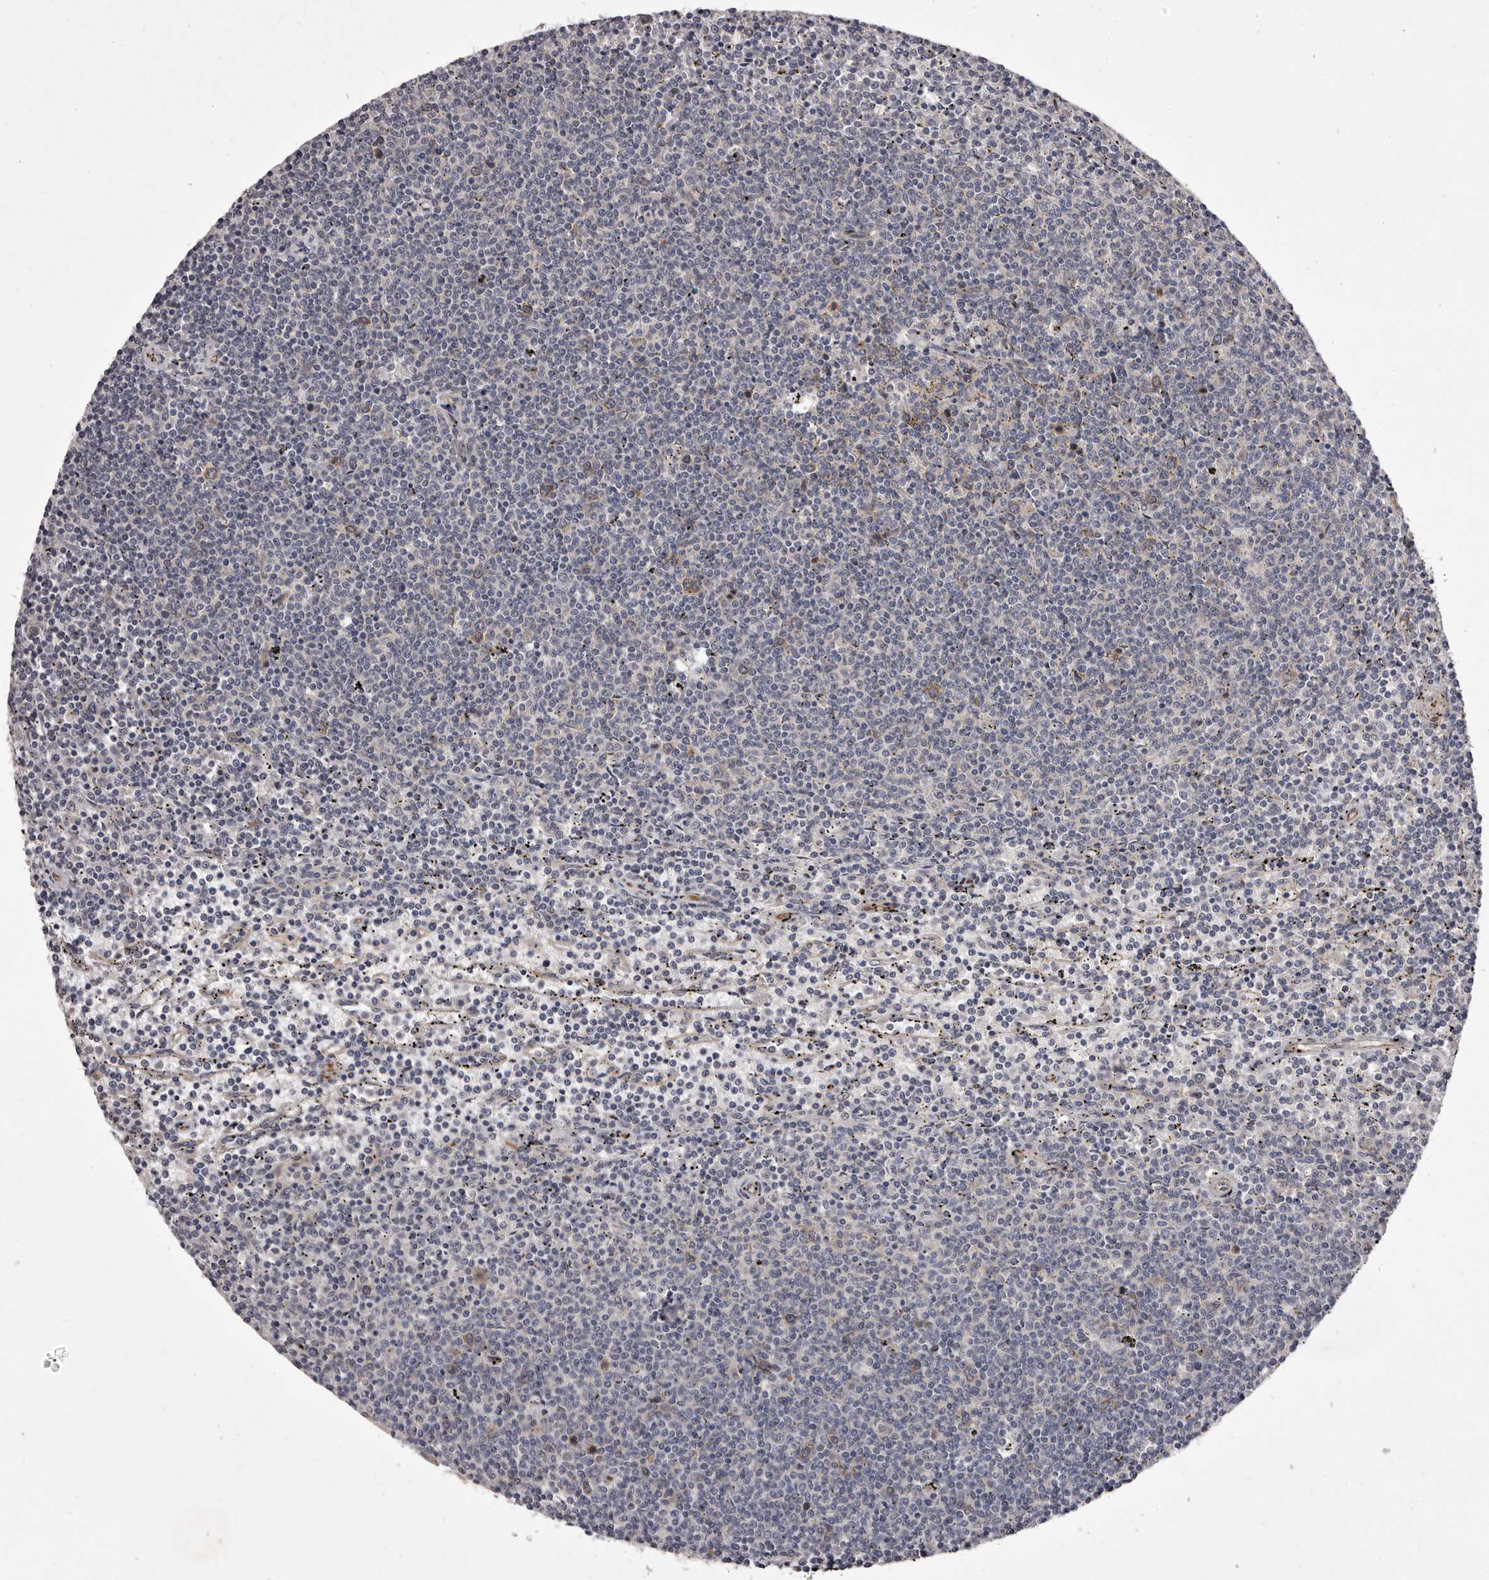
{"staining": {"intensity": "negative", "quantity": "none", "location": "none"}, "tissue": "lymphoma", "cell_type": "Tumor cells", "image_type": "cancer", "snomed": [{"axis": "morphology", "description": "Malignant lymphoma, non-Hodgkin's type, Low grade"}, {"axis": "topography", "description": "Spleen"}], "caption": "Malignant lymphoma, non-Hodgkin's type (low-grade) was stained to show a protein in brown. There is no significant positivity in tumor cells. (Immunohistochemistry (ihc), brightfield microscopy, high magnification).", "gene": "PNRC1", "patient": {"sex": "female", "age": 50}}